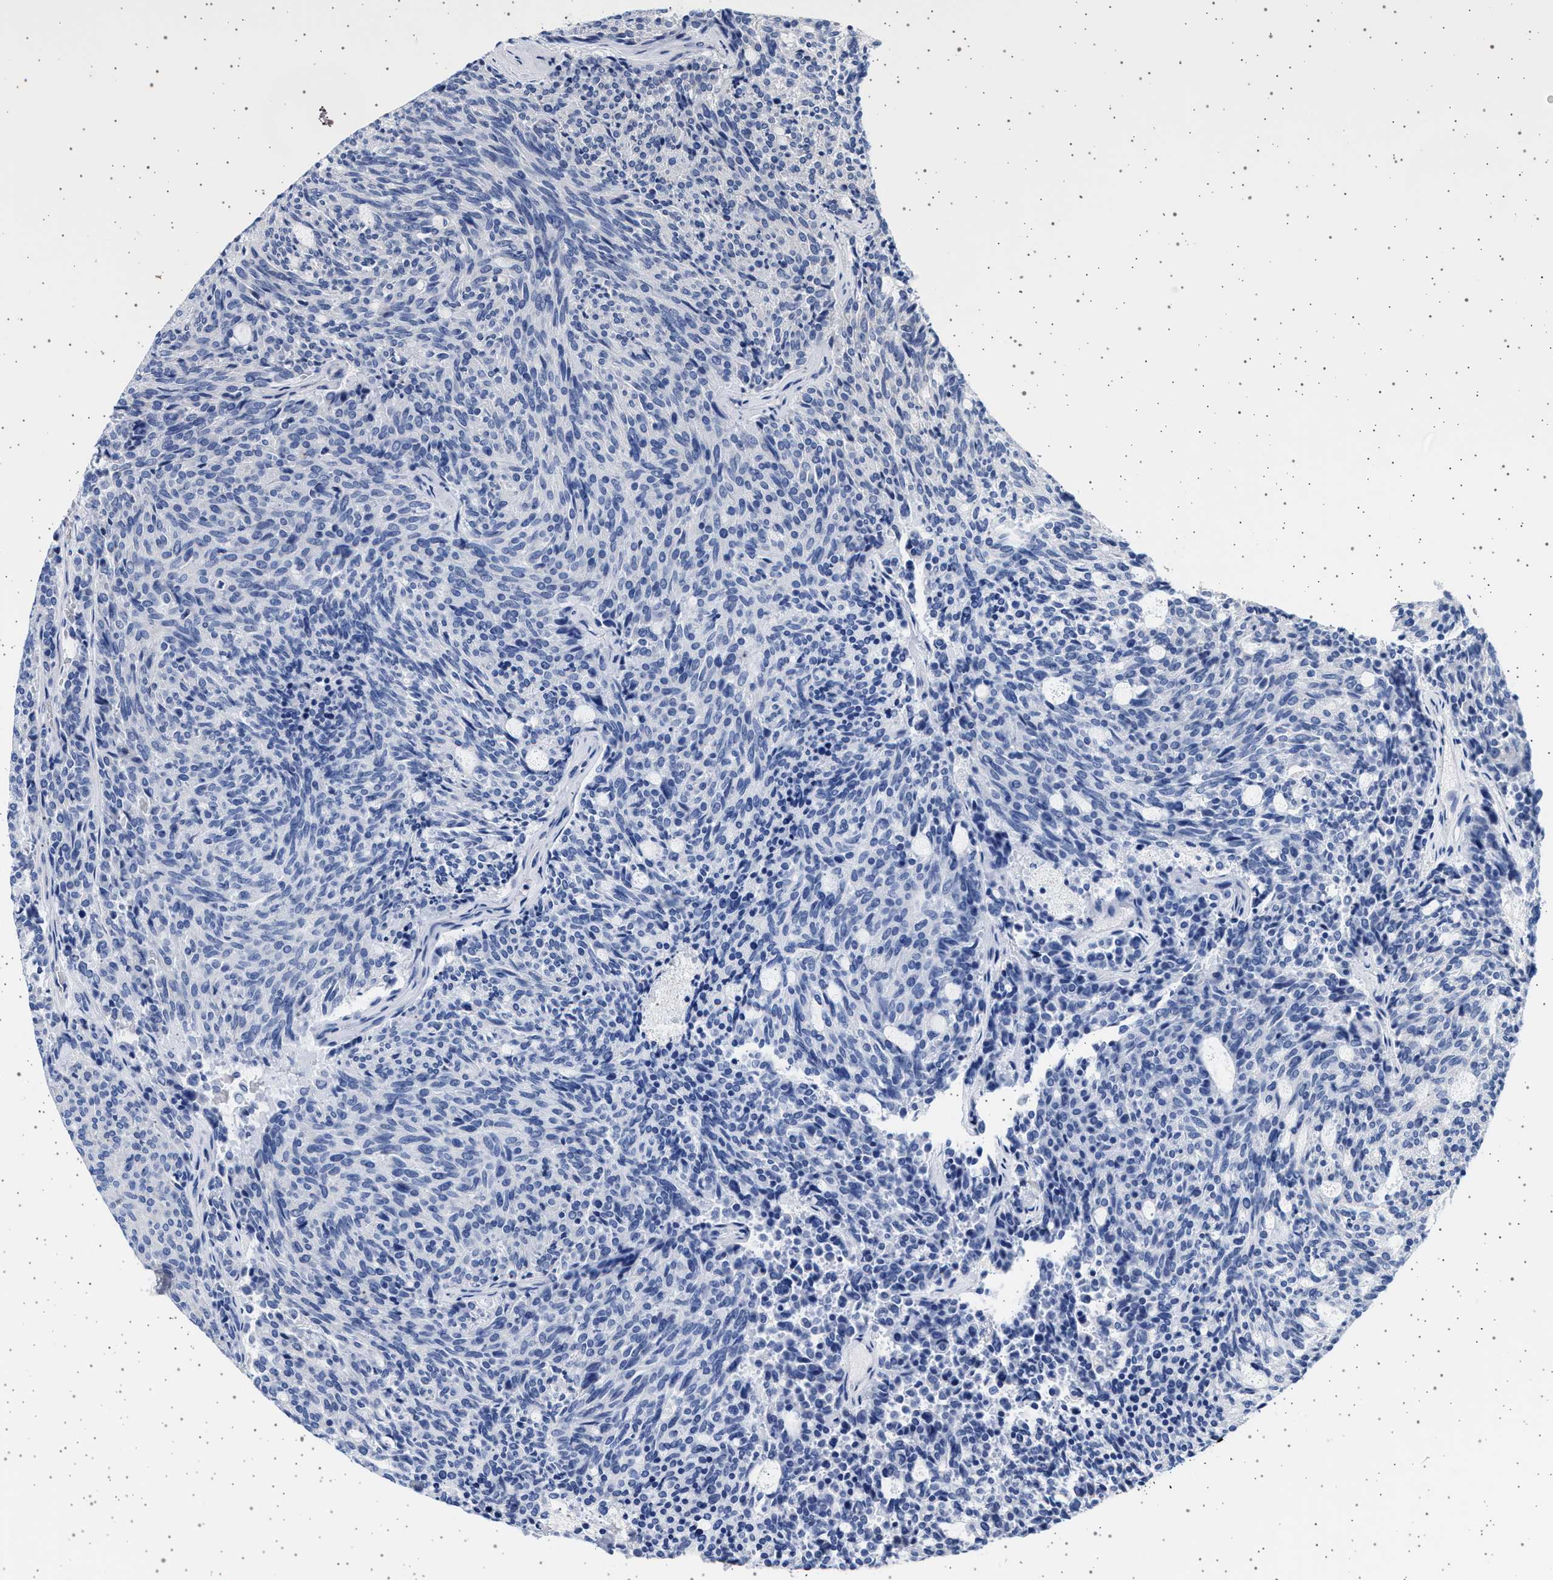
{"staining": {"intensity": "negative", "quantity": "none", "location": "none"}, "tissue": "carcinoid", "cell_type": "Tumor cells", "image_type": "cancer", "snomed": [{"axis": "morphology", "description": "Carcinoid, malignant, NOS"}, {"axis": "topography", "description": "Pancreas"}], "caption": "This is an IHC photomicrograph of carcinoid (malignant). There is no positivity in tumor cells.", "gene": "TRMT10B", "patient": {"sex": "female", "age": 54}}